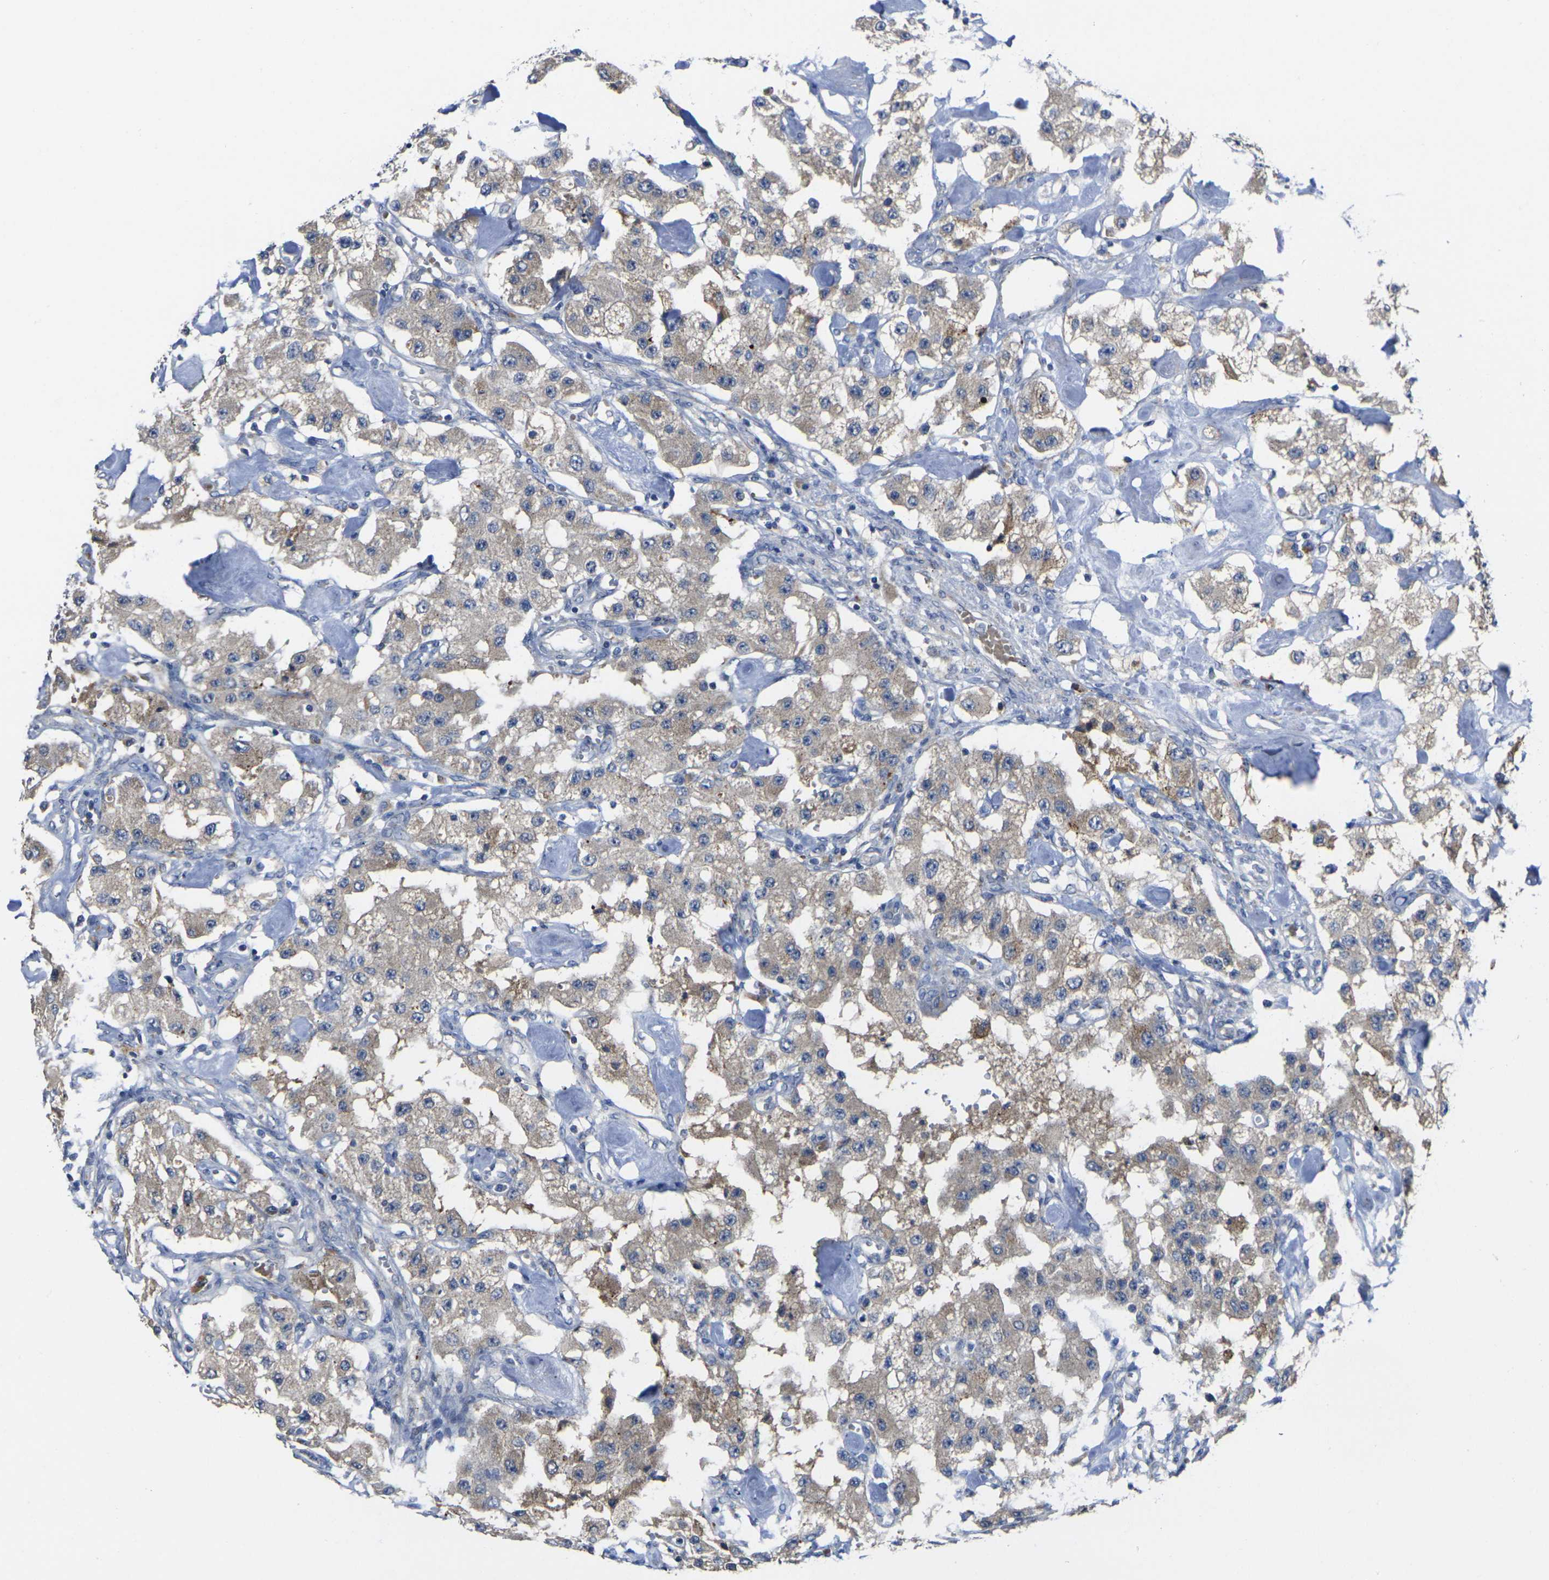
{"staining": {"intensity": "weak", "quantity": "<25%", "location": "cytoplasmic/membranous"}, "tissue": "carcinoid", "cell_type": "Tumor cells", "image_type": "cancer", "snomed": [{"axis": "morphology", "description": "Carcinoid, malignant, NOS"}, {"axis": "topography", "description": "Pancreas"}], "caption": "Carcinoid was stained to show a protein in brown. There is no significant positivity in tumor cells.", "gene": "GNA12", "patient": {"sex": "male", "age": 41}}